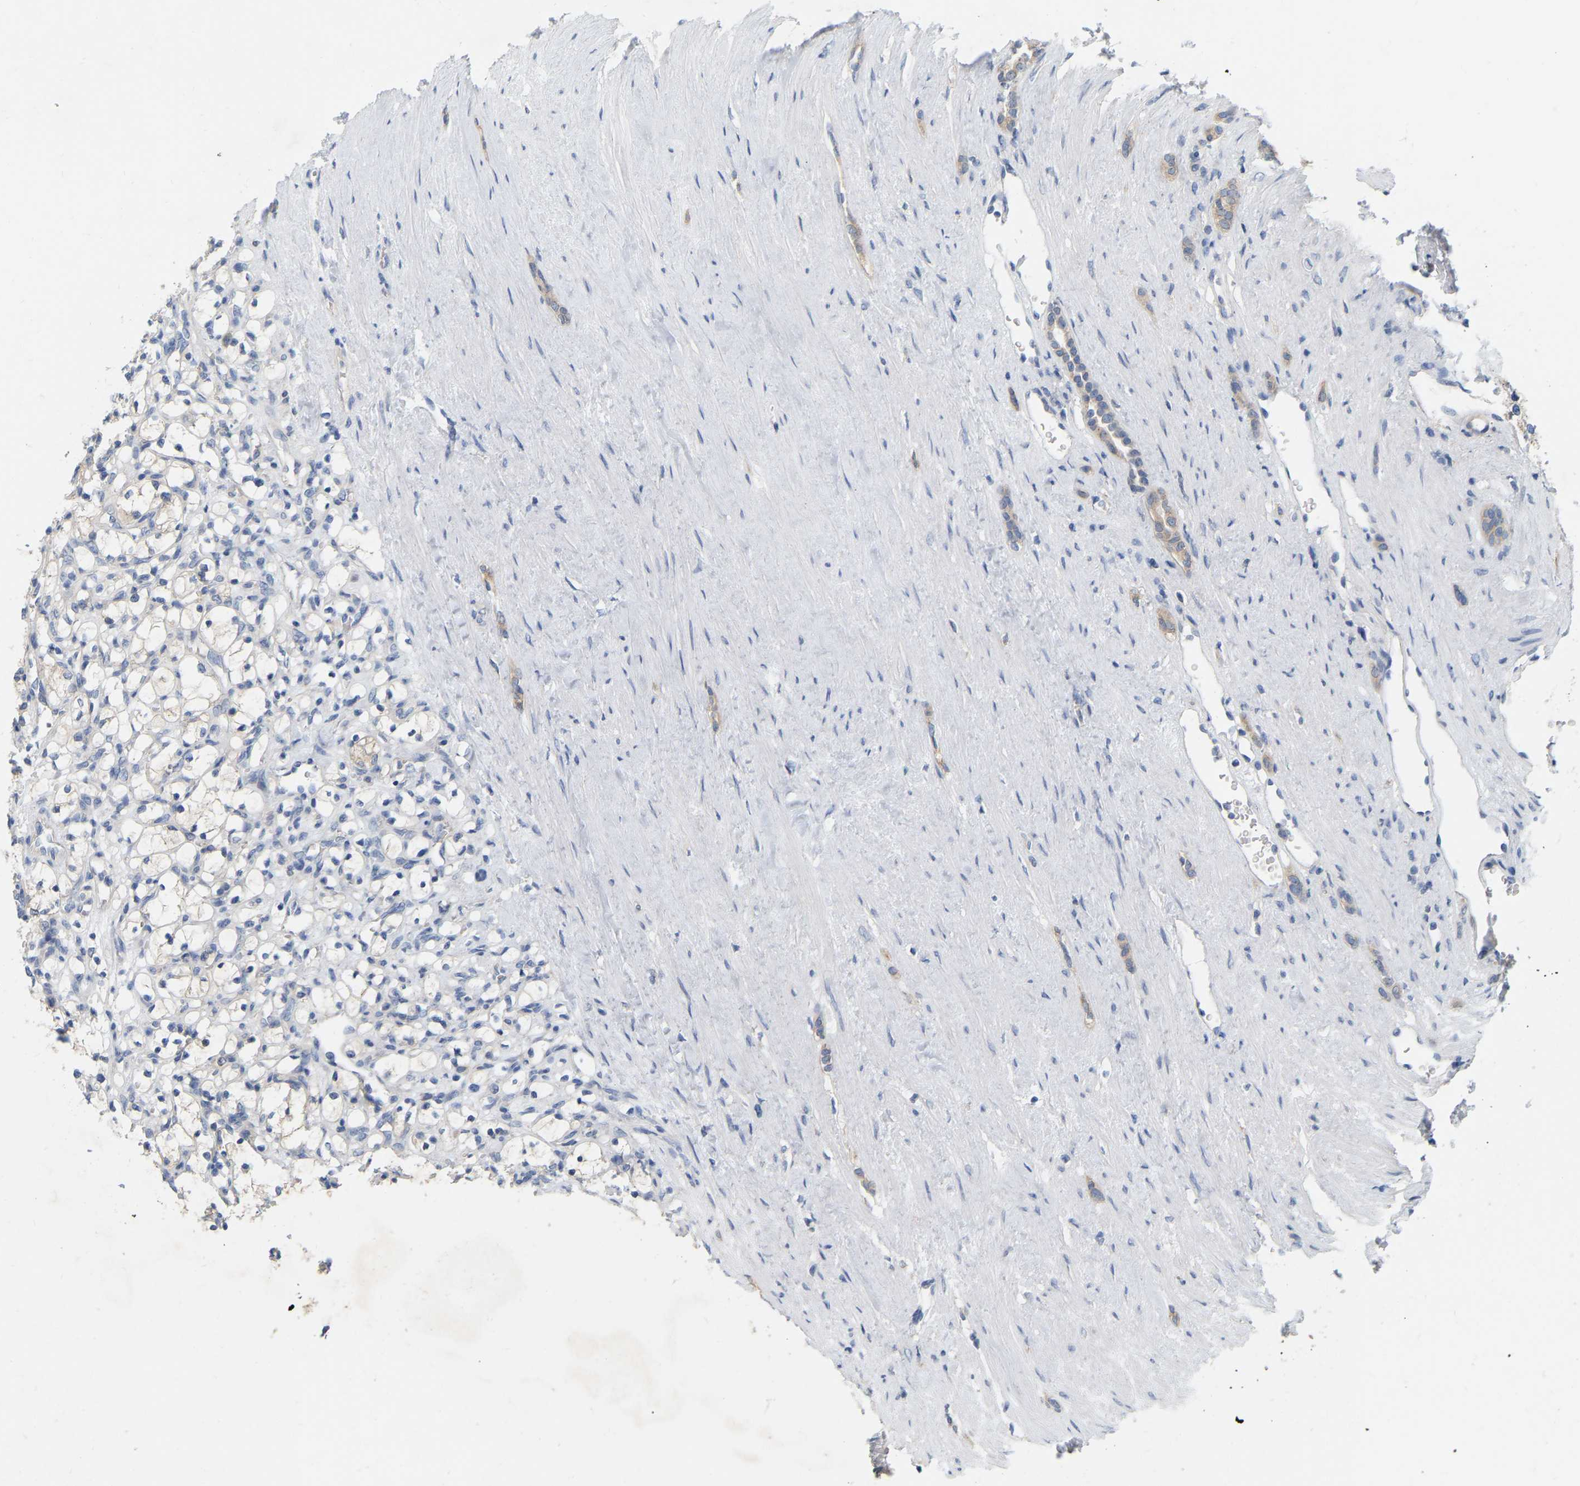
{"staining": {"intensity": "negative", "quantity": "none", "location": "none"}, "tissue": "renal cancer", "cell_type": "Tumor cells", "image_type": "cancer", "snomed": [{"axis": "morphology", "description": "Adenocarcinoma, NOS"}, {"axis": "topography", "description": "Kidney"}], "caption": "Immunohistochemical staining of renal cancer (adenocarcinoma) reveals no significant expression in tumor cells.", "gene": "WIPI2", "patient": {"sex": "female", "age": 69}}